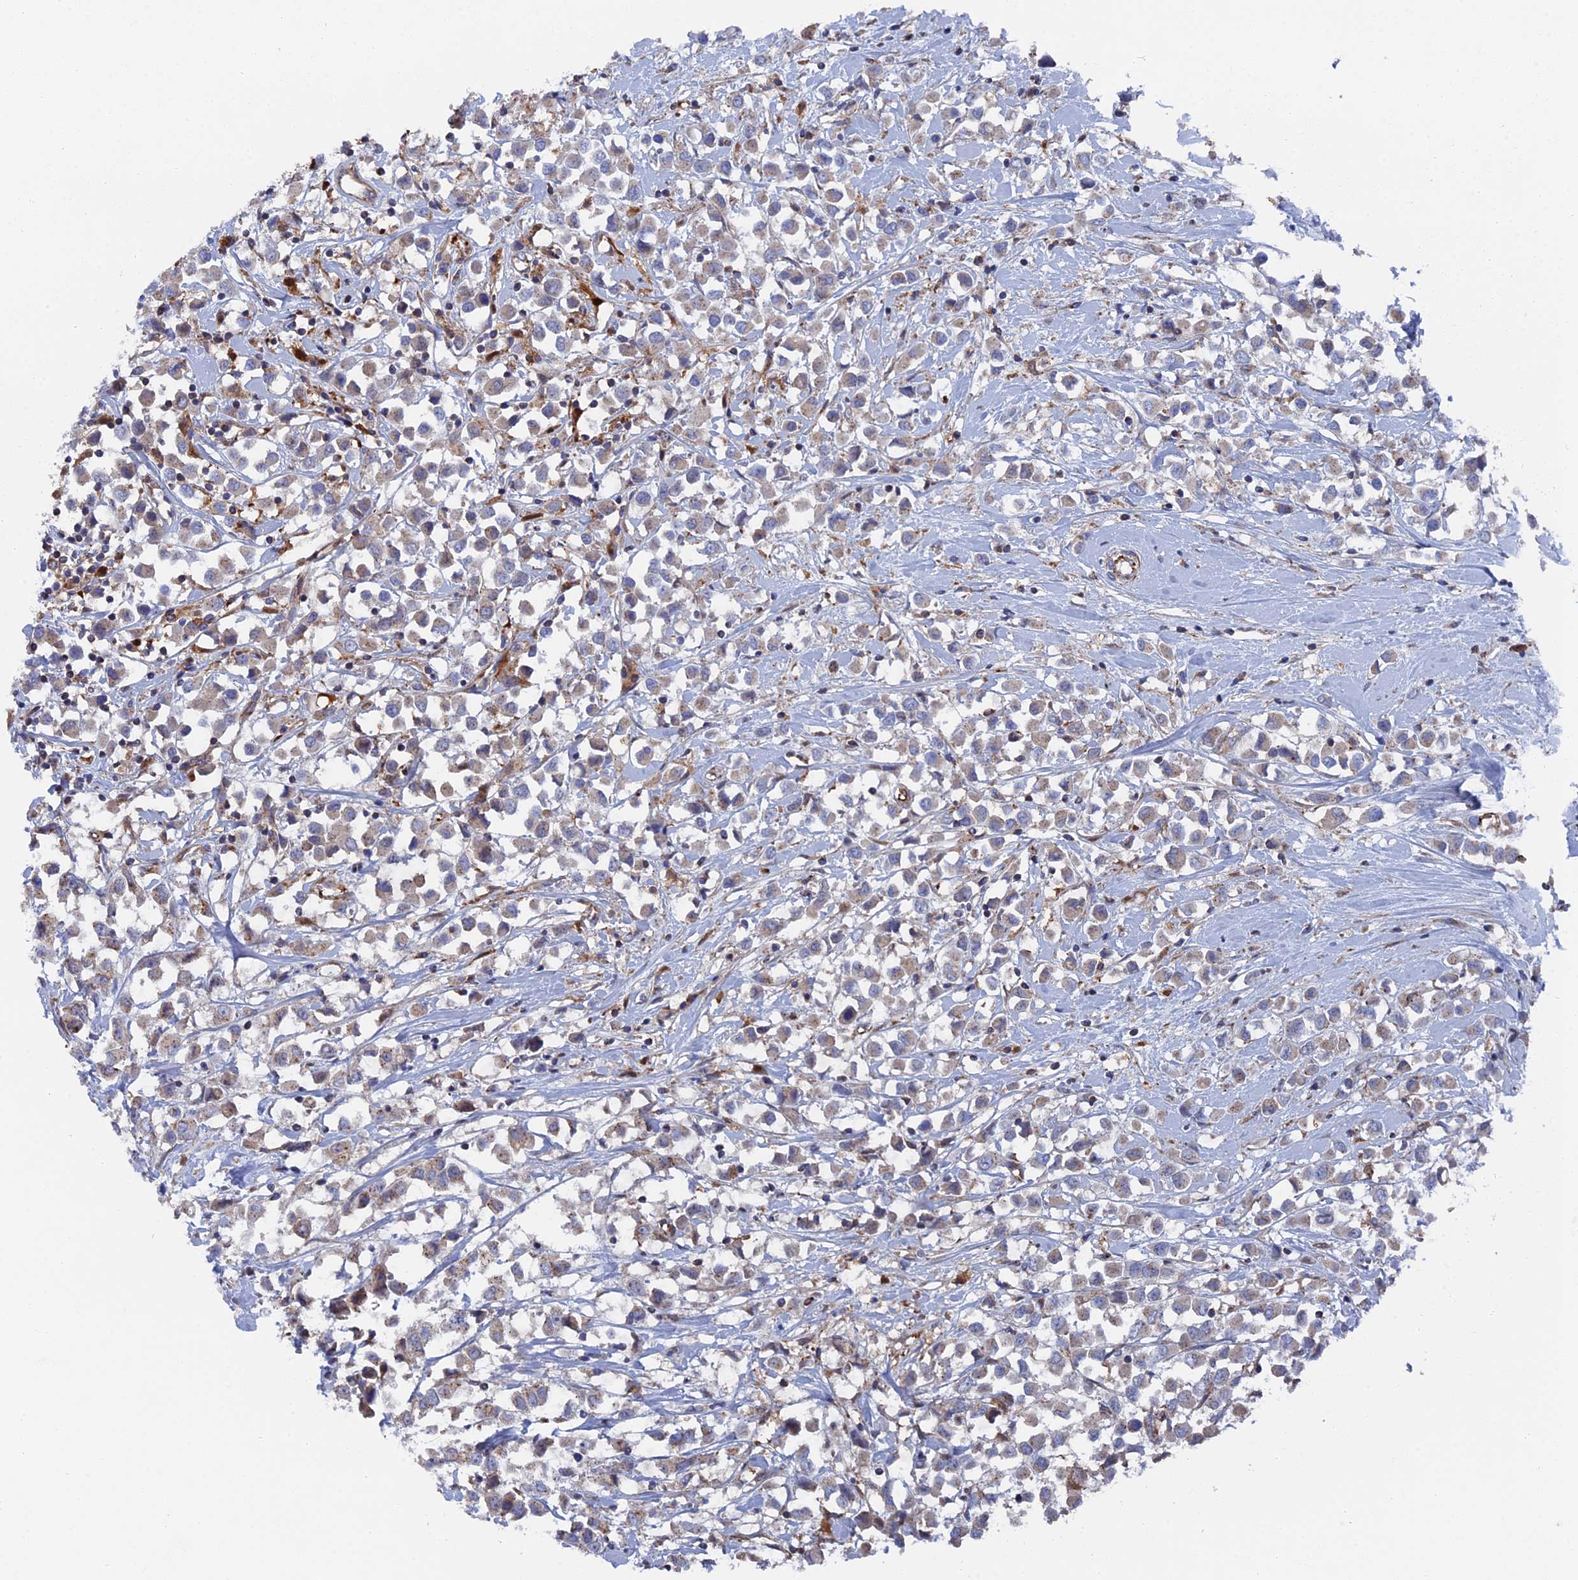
{"staining": {"intensity": "weak", "quantity": "25%-75%", "location": "cytoplasmic/membranous"}, "tissue": "breast cancer", "cell_type": "Tumor cells", "image_type": "cancer", "snomed": [{"axis": "morphology", "description": "Duct carcinoma"}, {"axis": "topography", "description": "Breast"}], "caption": "This image reveals breast cancer stained with IHC to label a protein in brown. The cytoplasmic/membranous of tumor cells show weak positivity for the protein. Nuclei are counter-stained blue.", "gene": "SMG9", "patient": {"sex": "female", "age": 61}}